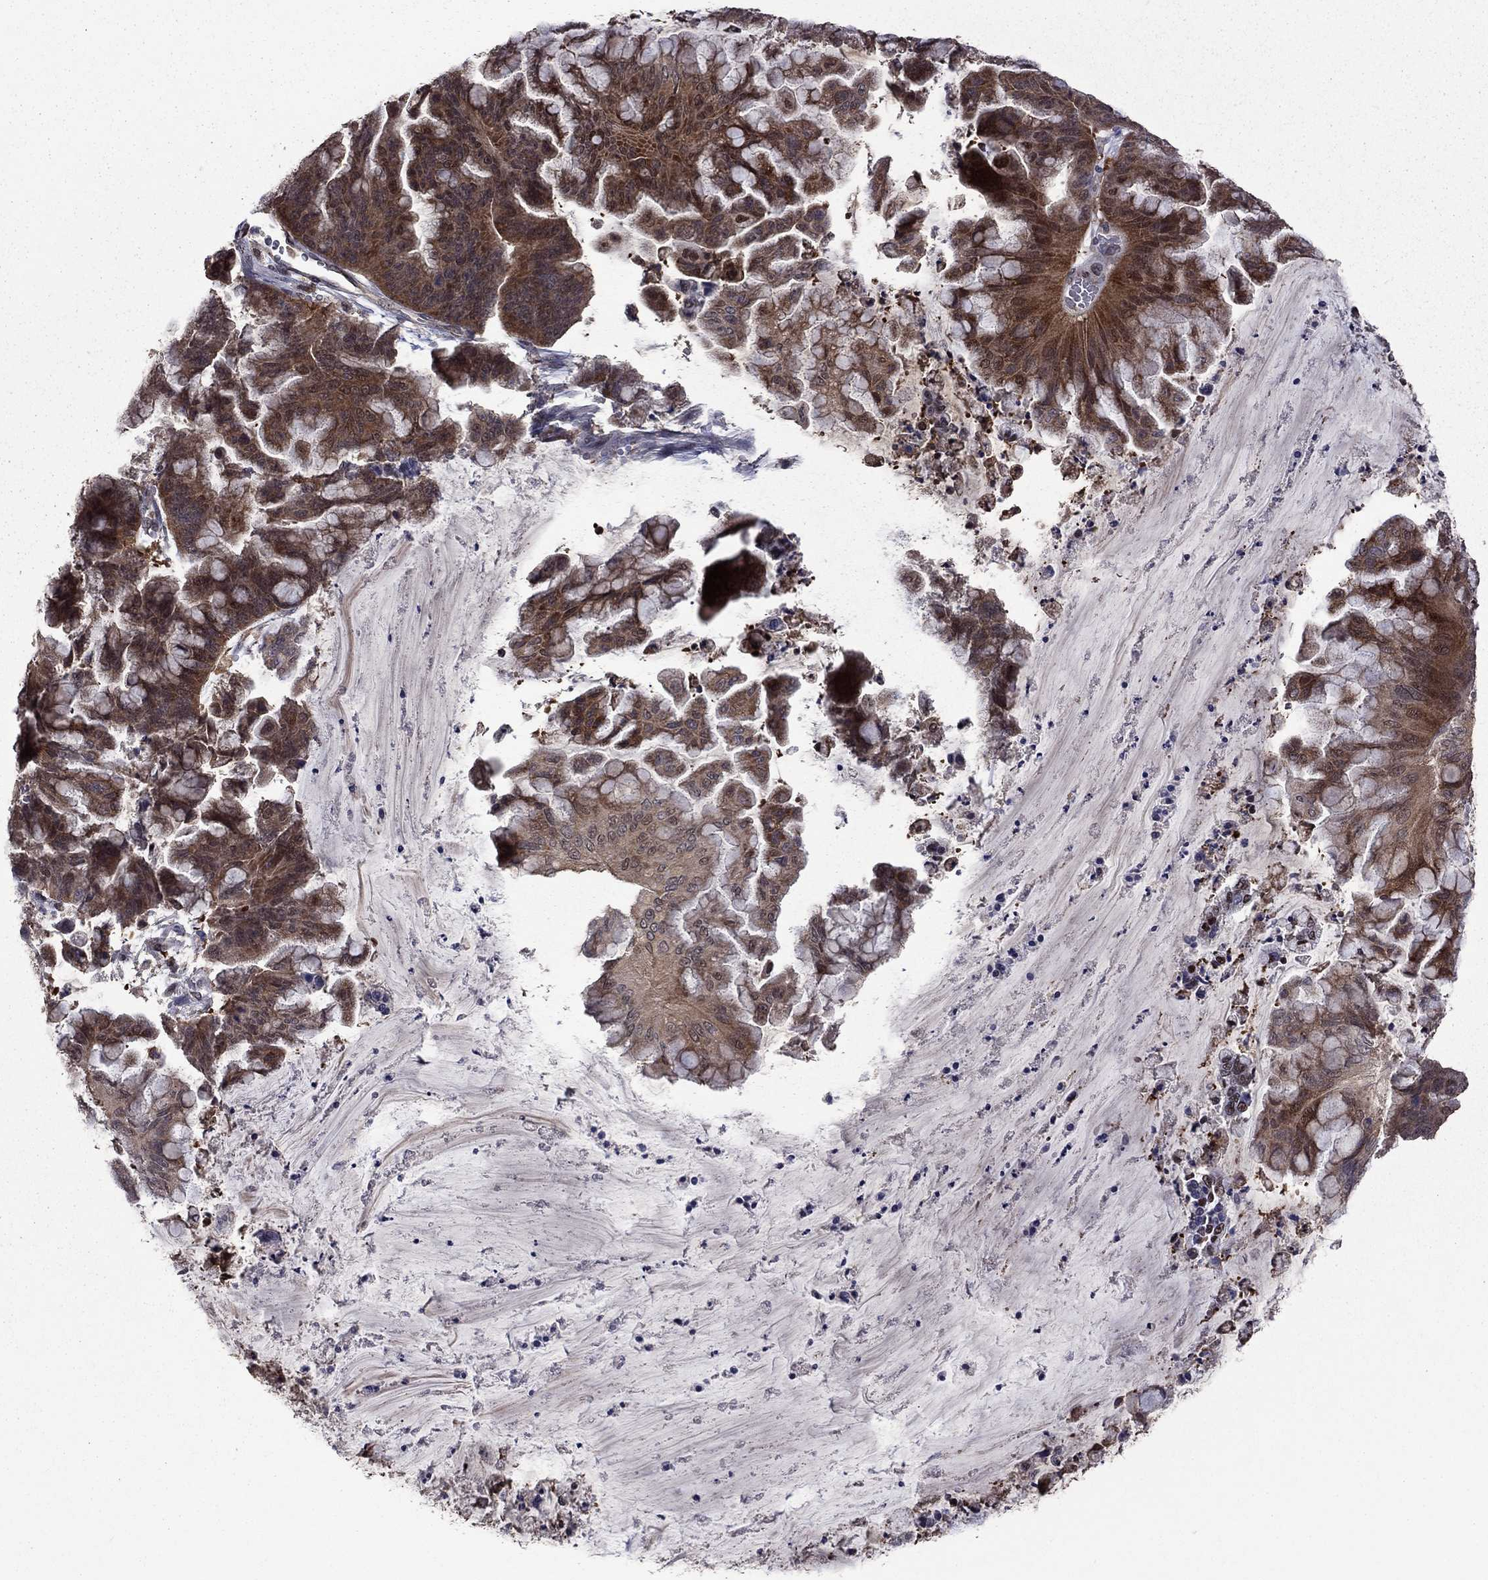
{"staining": {"intensity": "moderate", "quantity": ">75%", "location": "cytoplasmic/membranous"}, "tissue": "ovarian cancer", "cell_type": "Tumor cells", "image_type": "cancer", "snomed": [{"axis": "morphology", "description": "Cystadenocarcinoma, mucinous, NOS"}, {"axis": "topography", "description": "Ovary"}], "caption": "This micrograph shows IHC staining of ovarian mucinous cystadenocarcinoma, with medium moderate cytoplasmic/membranous positivity in about >75% of tumor cells.", "gene": "APPBP2", "patient": {"sex": "female", "age": 67}}